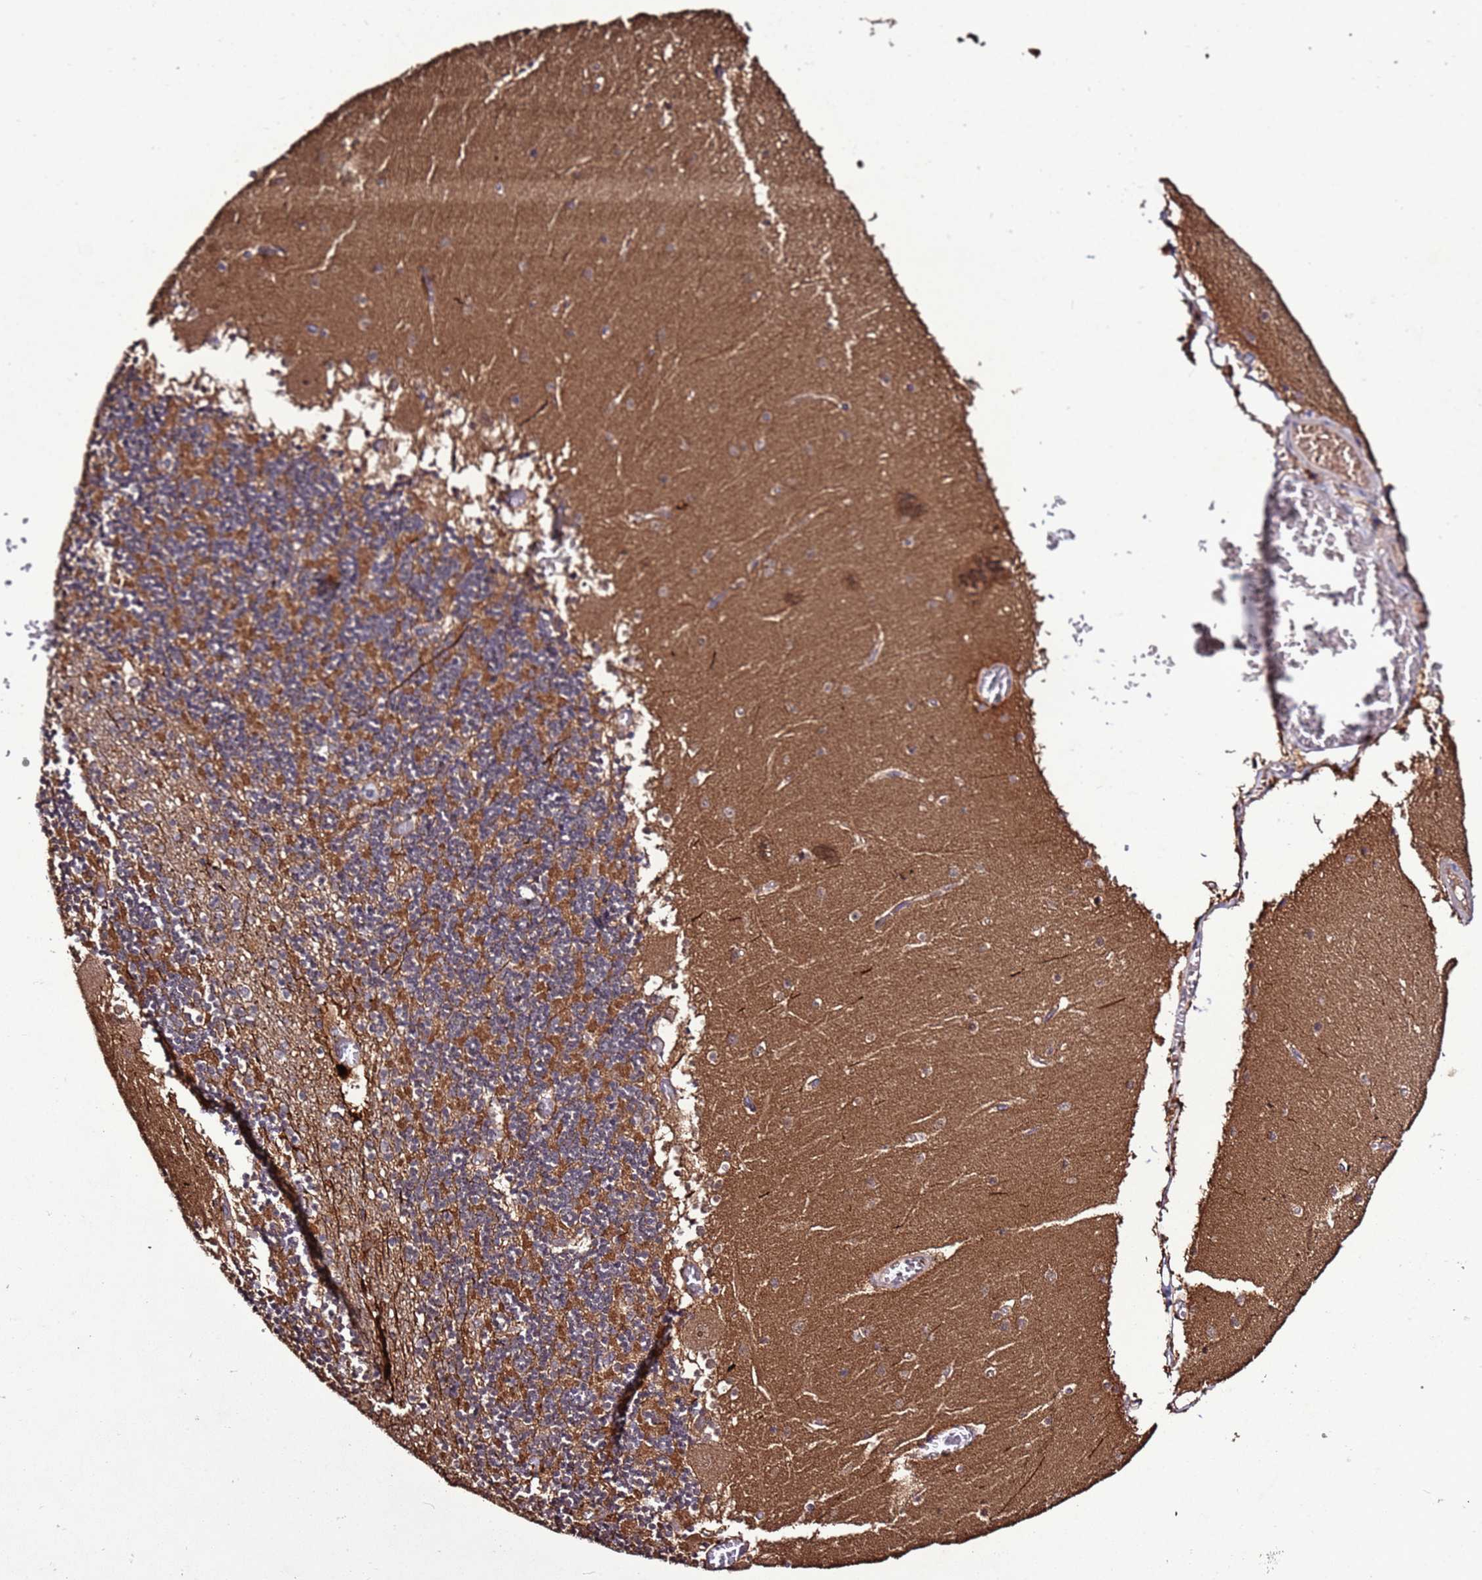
{"staining": {"intensity": "moderate", "quantity": "25%-75%", "location": "cytoplasmic/membranous"}, "tissue": "cerebellum", "cell_type": "Cells in granular layer", "image_type": "normal", "snomed": [{"axis": "morphology", "description": "Normal tissue, NOS"}, {"axis": "topography", "description": "Cerebellum"}], "caption": "Cells in granular layer demonstrate moderate cytoplasmic/membranous staining in approximately 25%-75% of cells in unremarkable cerebellum.", "gene": "RPS15A", "patient": {"sex": "female", "age": 28}}